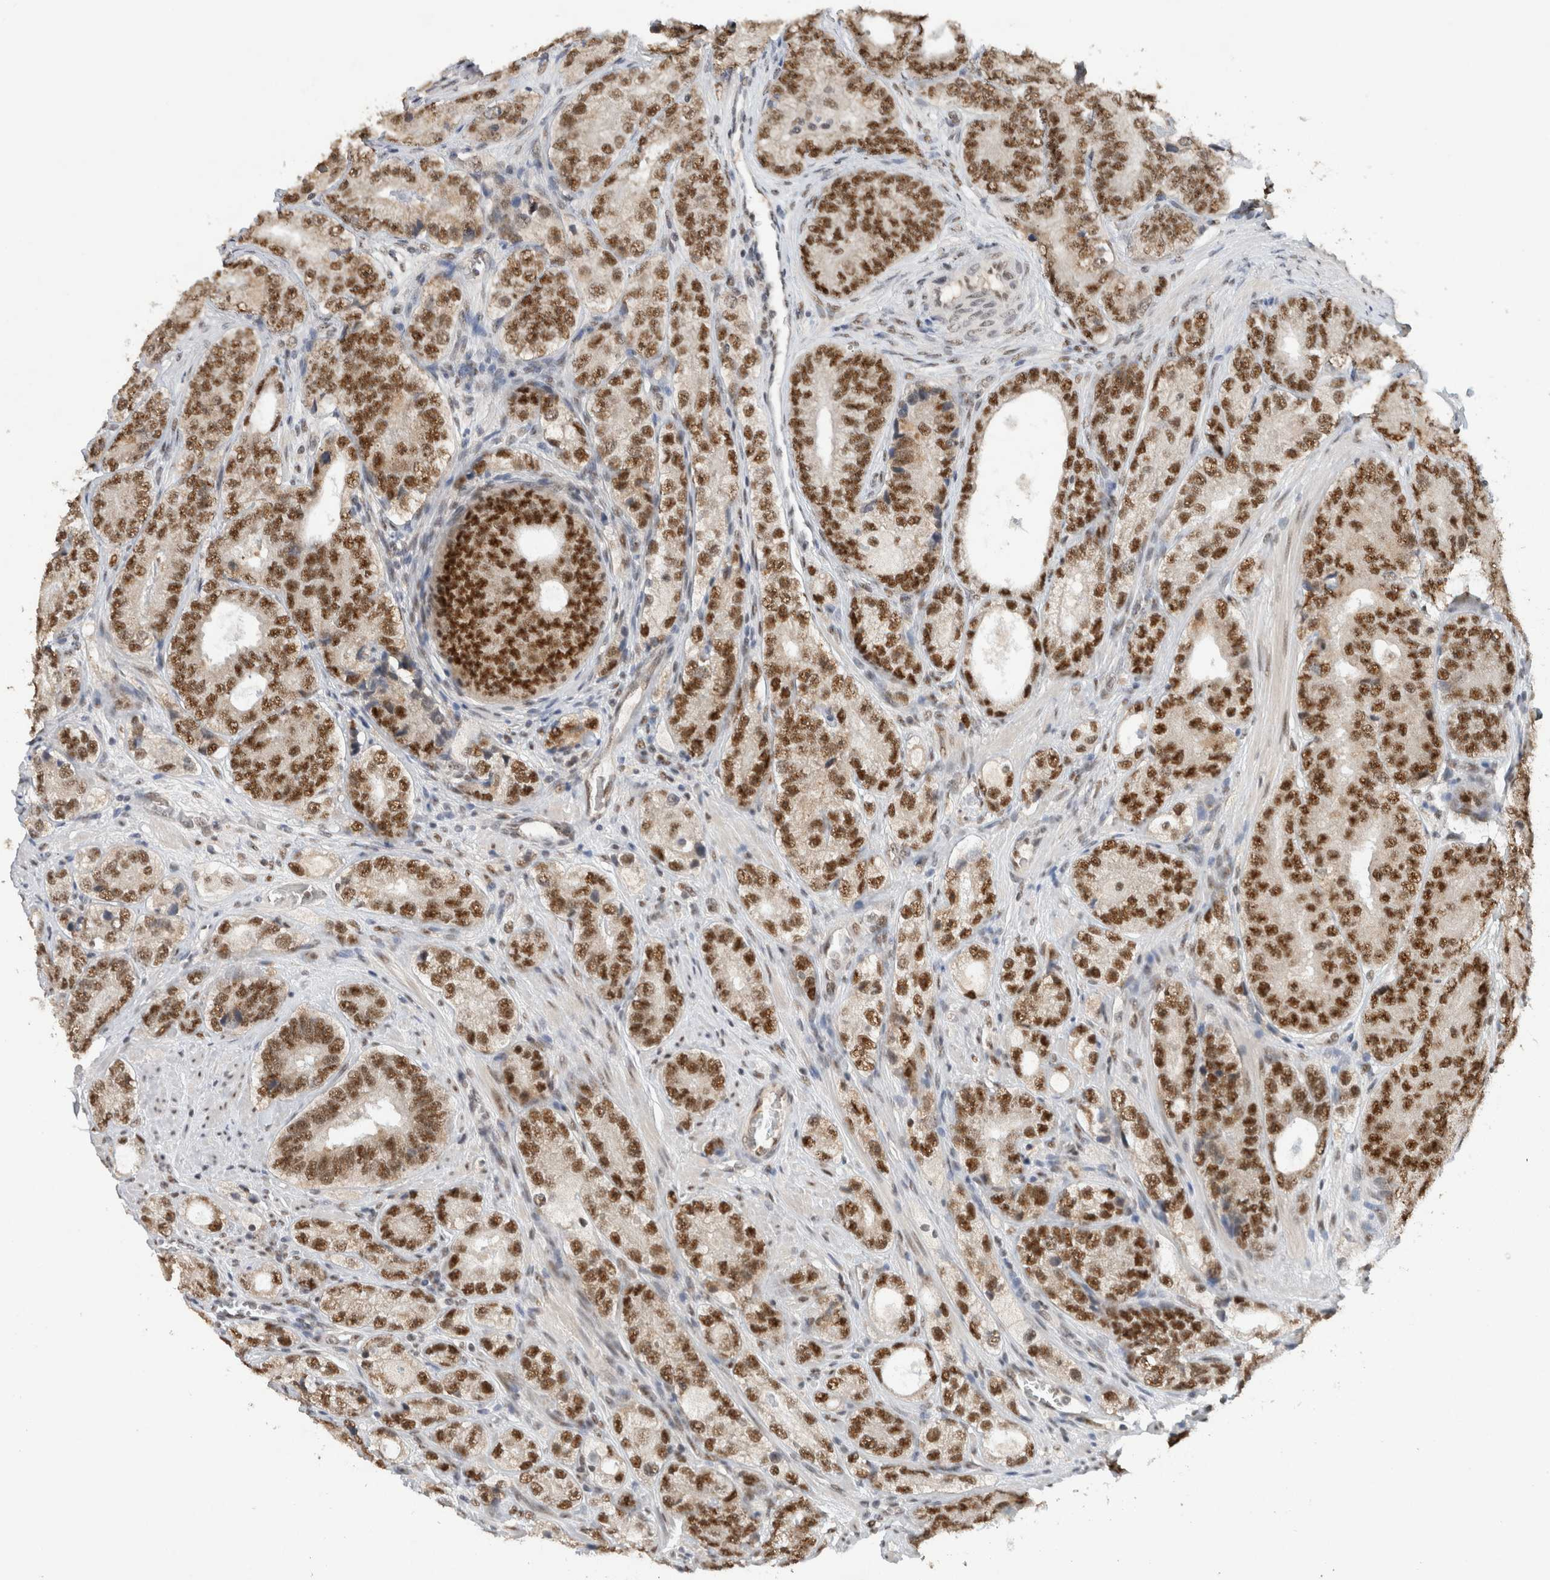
{"staining": {"intensity": "strong", "quantity": ">75%", "location": "nuclear"}, "tissue": "prostate cancer", "cell_type": "Tumor cells", "image_type": "cancer", "snomed": [{"axis": "morphology", "description": "Adenocarcinoma, High grade"}, {"axis": "topography", "description": "Prostate"}], "caption": "Immunohistochemistry of human prostate cancer exhibits high levels of strong nuclear staining in approximately >75% of tumor cells.", "gene": "DDX42", "patient": {"sex": "male", "age": 56}}